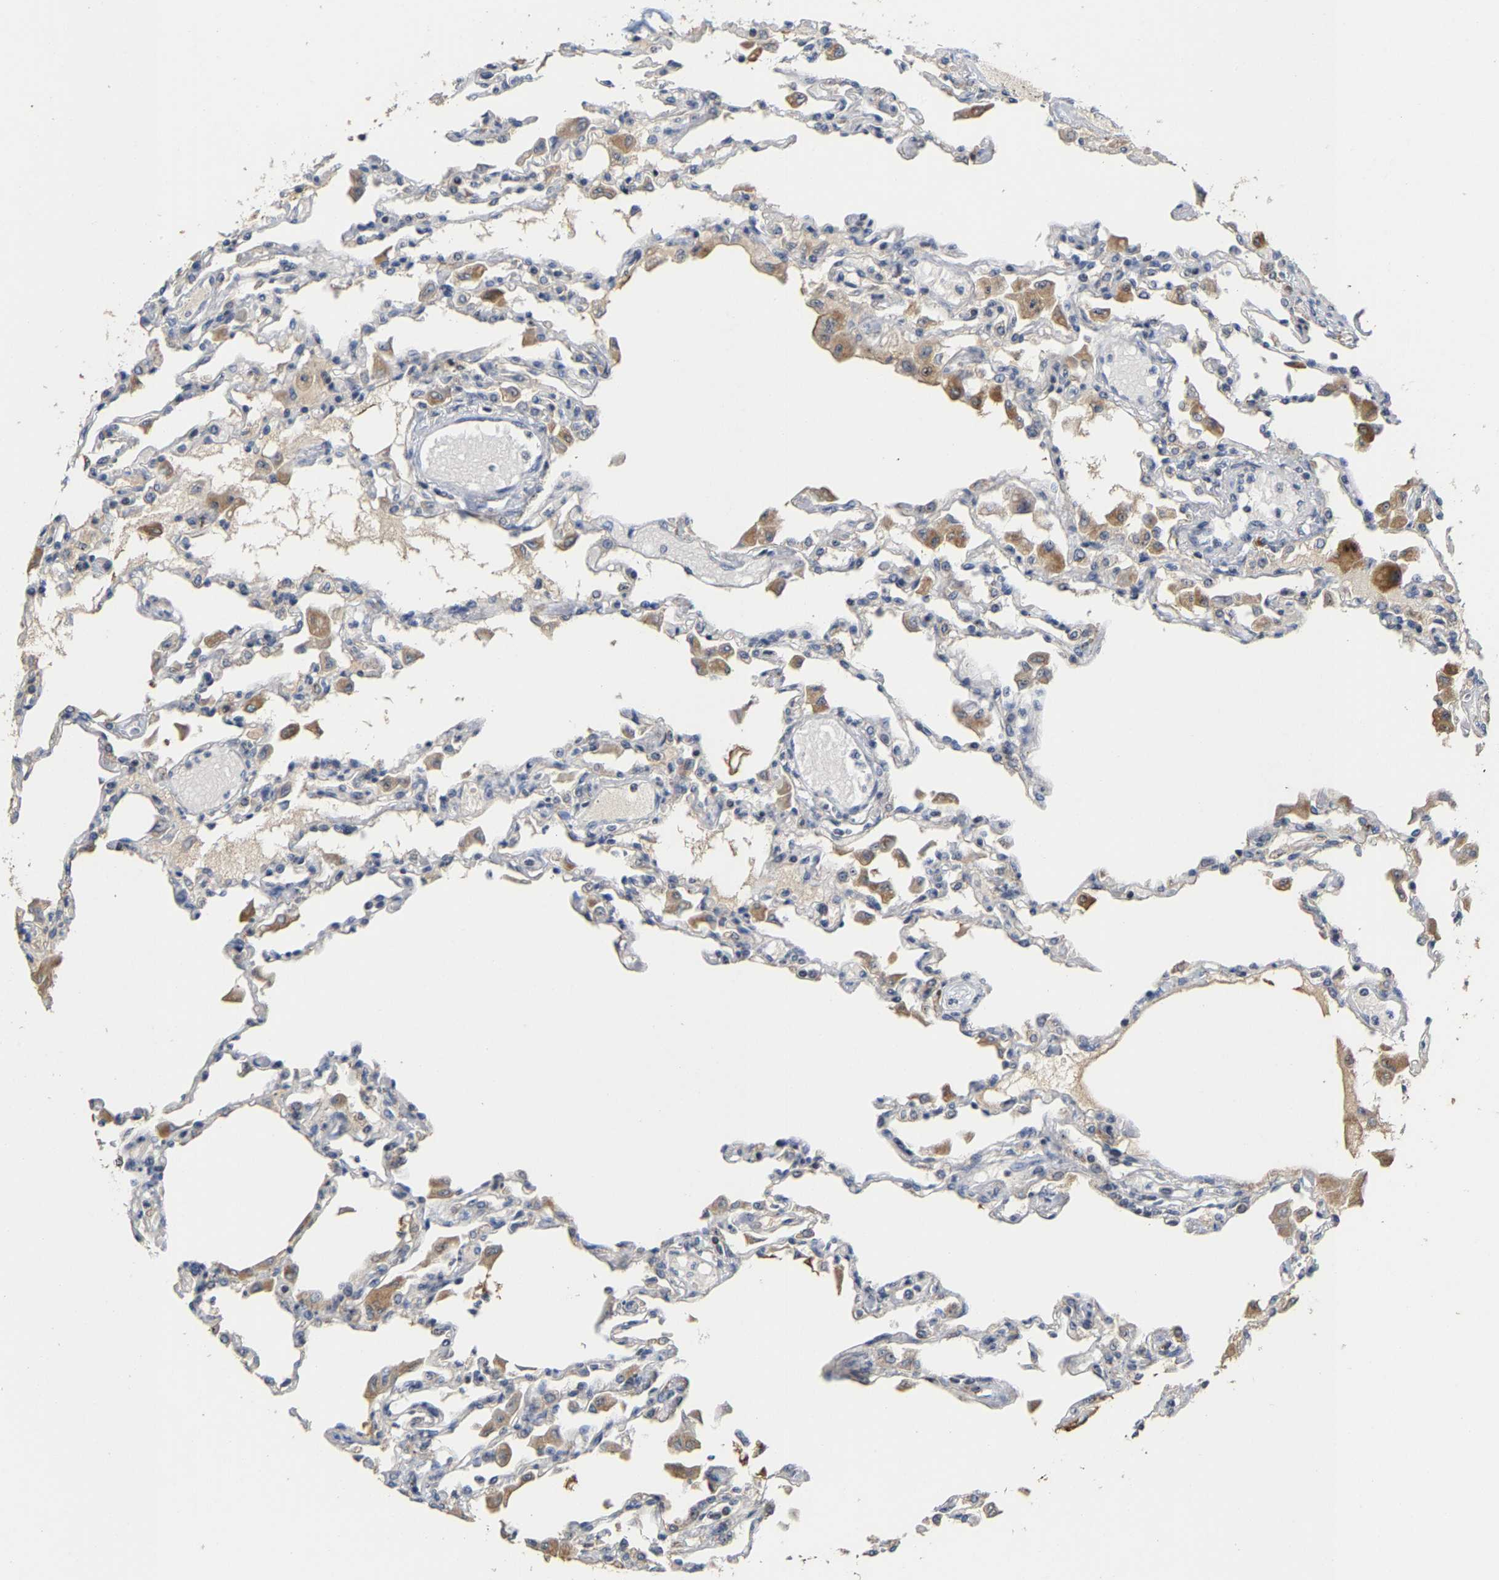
{"staining": {"intensity": "moderate", "quantity": "<25%", "location": "cytoplasmic/membranous"}, "tissue": "lung", "cell_type": "Alveolar cells", "image_type": "normal", "snomed": [{"axis": "morphology", "description": "Normal tissue, NOS"}, {"axis": "topography", "description": "Bronchus"}, {"axis": "topography", "description": "Lung"}], "caption": "Protein staining displays moderate cytoplasmic/membranous positivity in about <25% of alveolar cells in unremarkable lung. The staining was performed using DAB to visualize the protein expression in brown, while the nuclei were stained in blue with hematoxylin (Magnification: 20x).", "gene": "NOP58", "patient": {"sex": "female", "age": 49}}